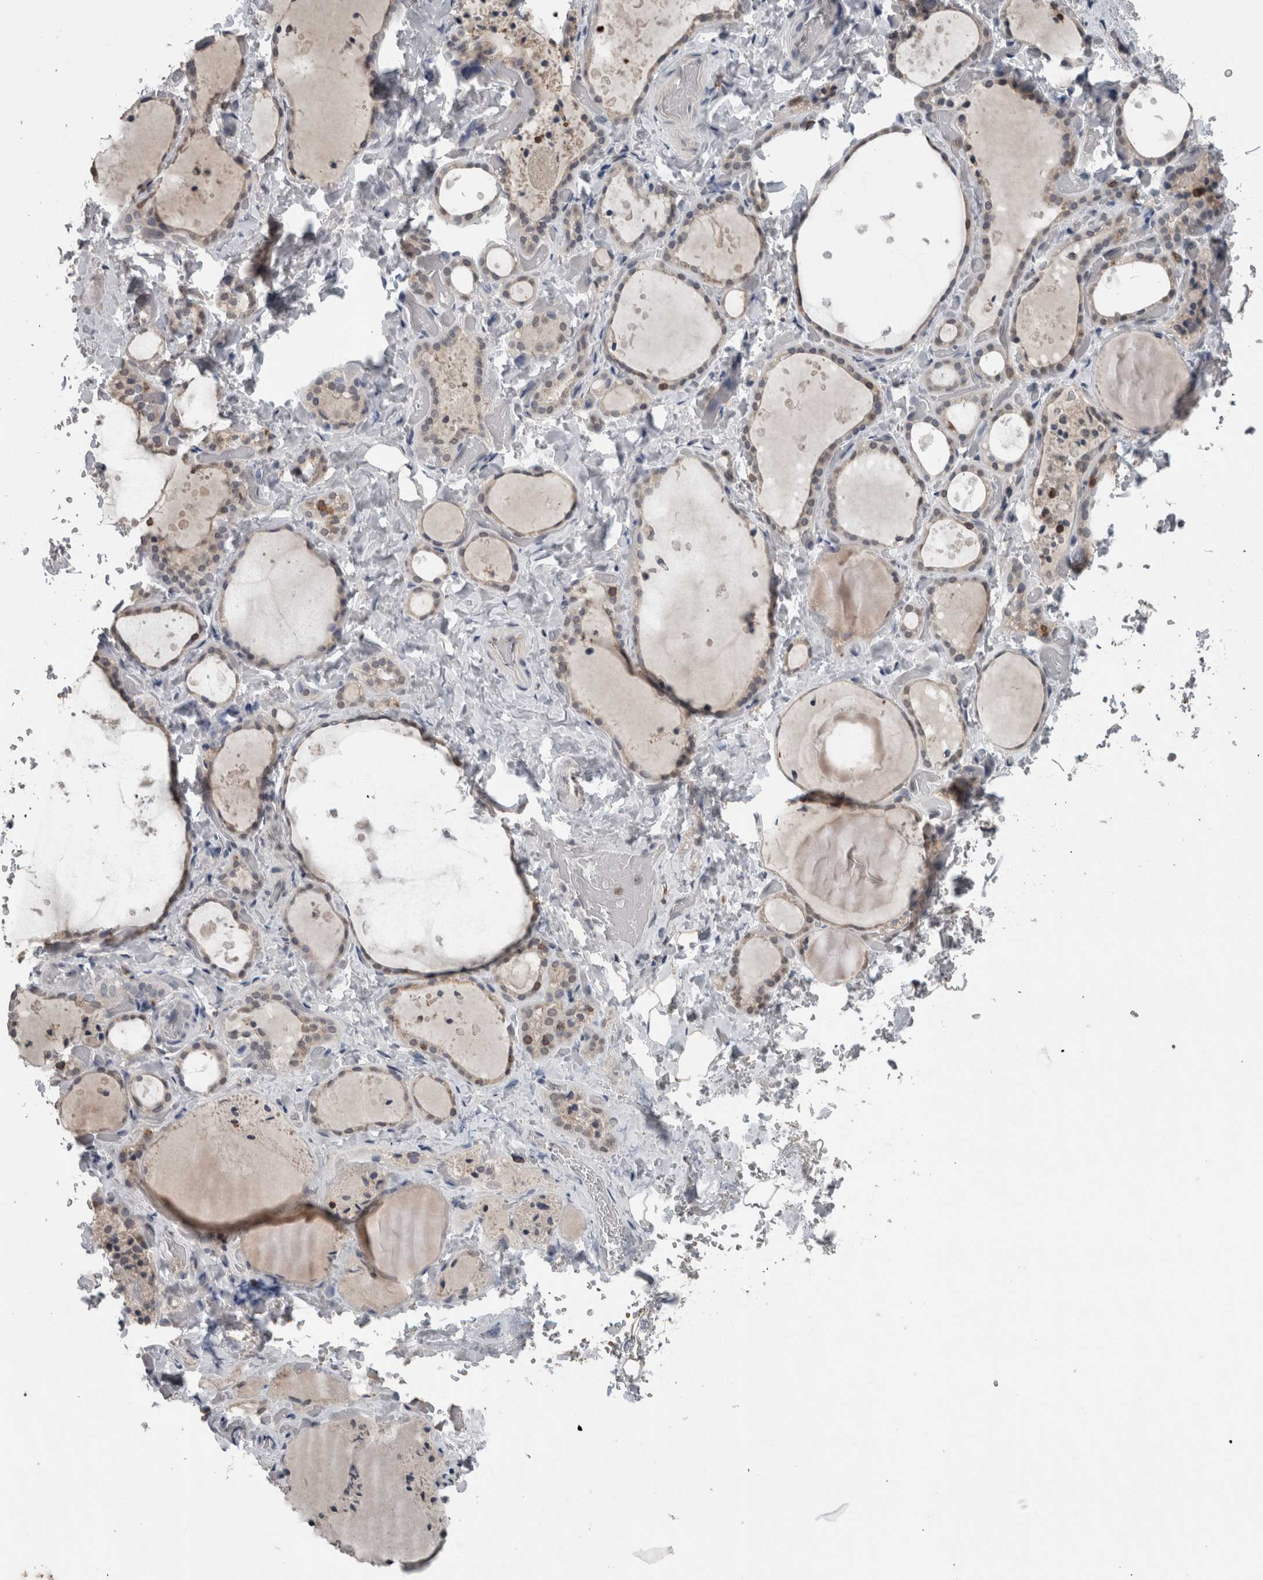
{"staining": {"intensity": "weak", "quantity": "25%-75%", "location": "nuclear"}, "tissue": "thyroid gland", "cell_type": "Glandular cells", "image_type": "normal", "snomed": [{"axis": "morphology", "description": "Normal tissue, NOS"}, {"axis": "topography", "description": "Thyroid gland"}], "caption": "Glandular cells reveal low levels of weak nuclear staining in approximately 25%-75% of cells in unremarkable human thyroid gland.", "gene": "MAFF", "patient": {"sex": "female", "age": 44}}